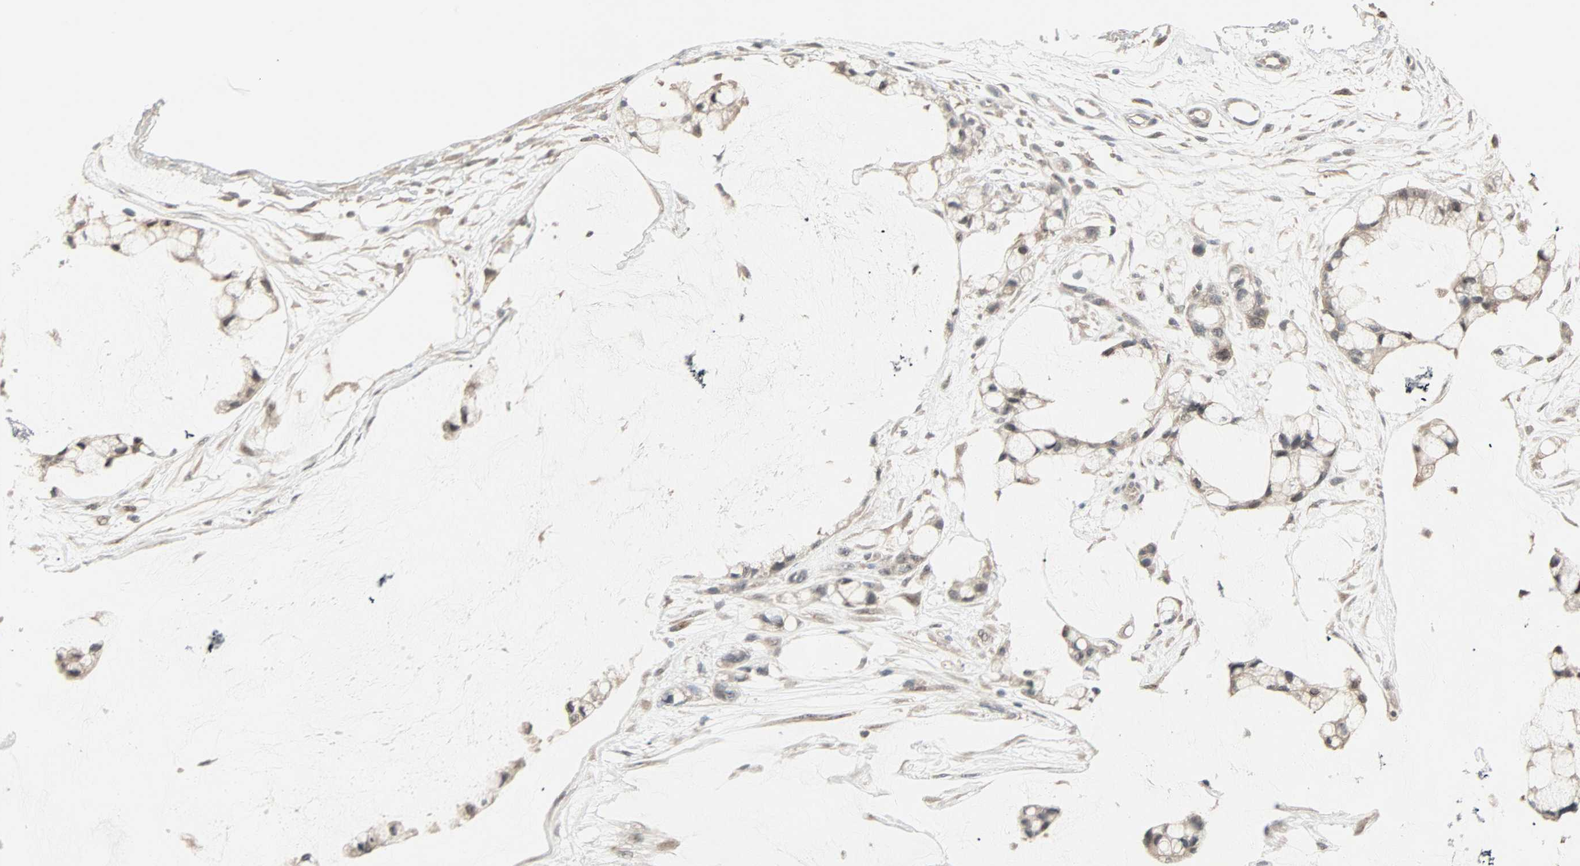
{"staining": {"intensity": "weak", "quantity": ">75%", "location": "cytoplasmic/membranous"}, "tissue": "ovarian cancer", "cell_type": "Tumor cells", "image_type": "cancer", "snomed": [{"axis": "morphology", "description": "Cystadenocarcinoma, mucinous, NOS"}, {"axis": "topography", "description": "Ovary"}], "caption": "DAB immunohistochemical staining of ovarian mucinous cystadenocarcinoma displays weak cytoplasmic/membranous protein expression in about >75% of tumor cells.", "gene": "KDM4A", "patient": {"sex": "female", "age": 39}}